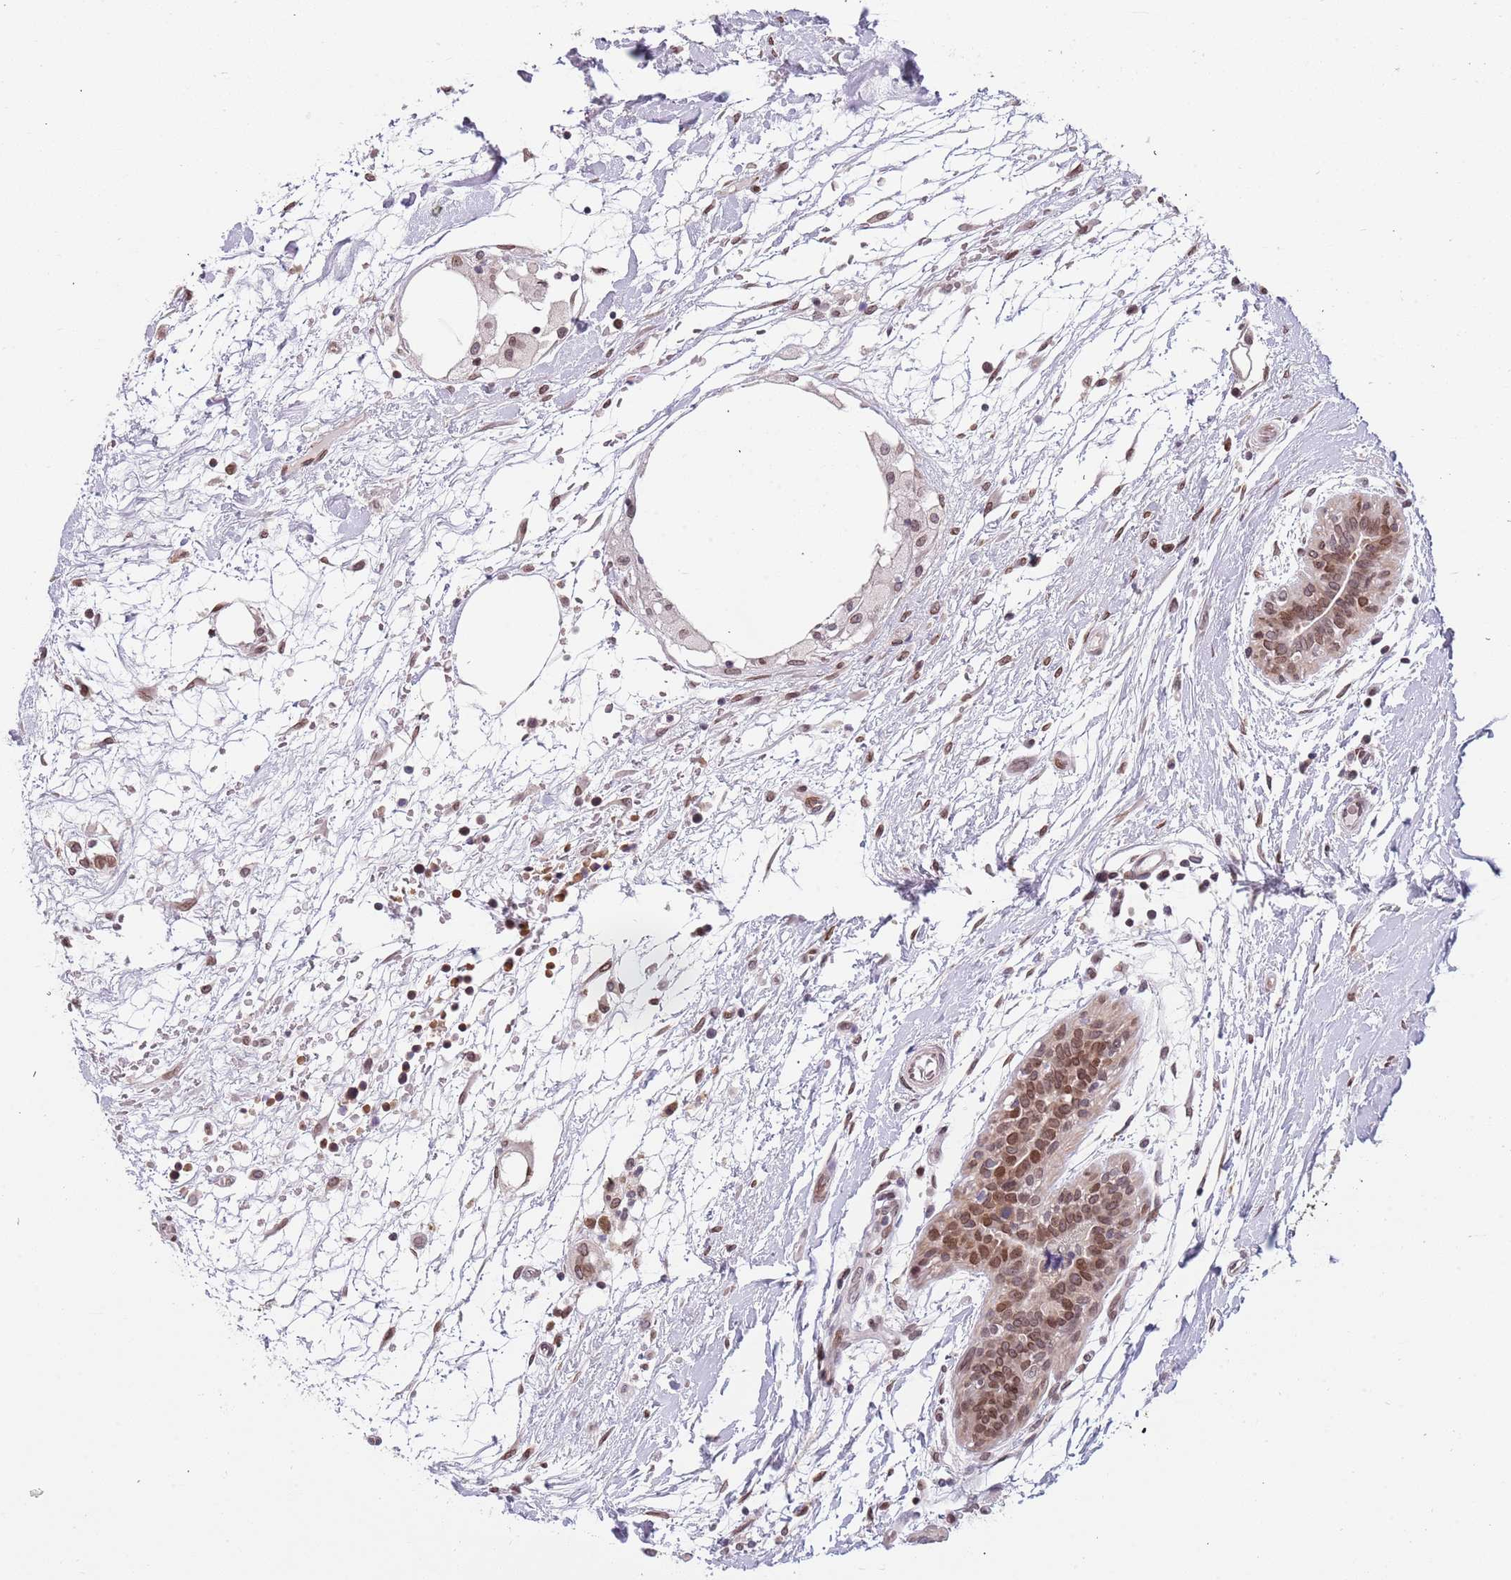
{"staining": {"intensity": "weak", "quantity": ">75%", "location": "cytoplasmic/membranous,nuclear"}, "tissue": "breast cancer", "cell_type": "Tumor cells", "image_type": "cancer", "snomed": [{"axis": "morphology", "description": "Duct carcinoma"}, {"axis": "topography", "description": "Breast"}], "caption": "The micrograph demonstrates a brown stain indicating the presence of a protein in the cytoplasmic/membranous and nuclear of tumor cells in breast cancer (infiltrating ductal carcinoma).", "gene": "KLHDC2", "patient": {"sex": "female", "age": 55}}